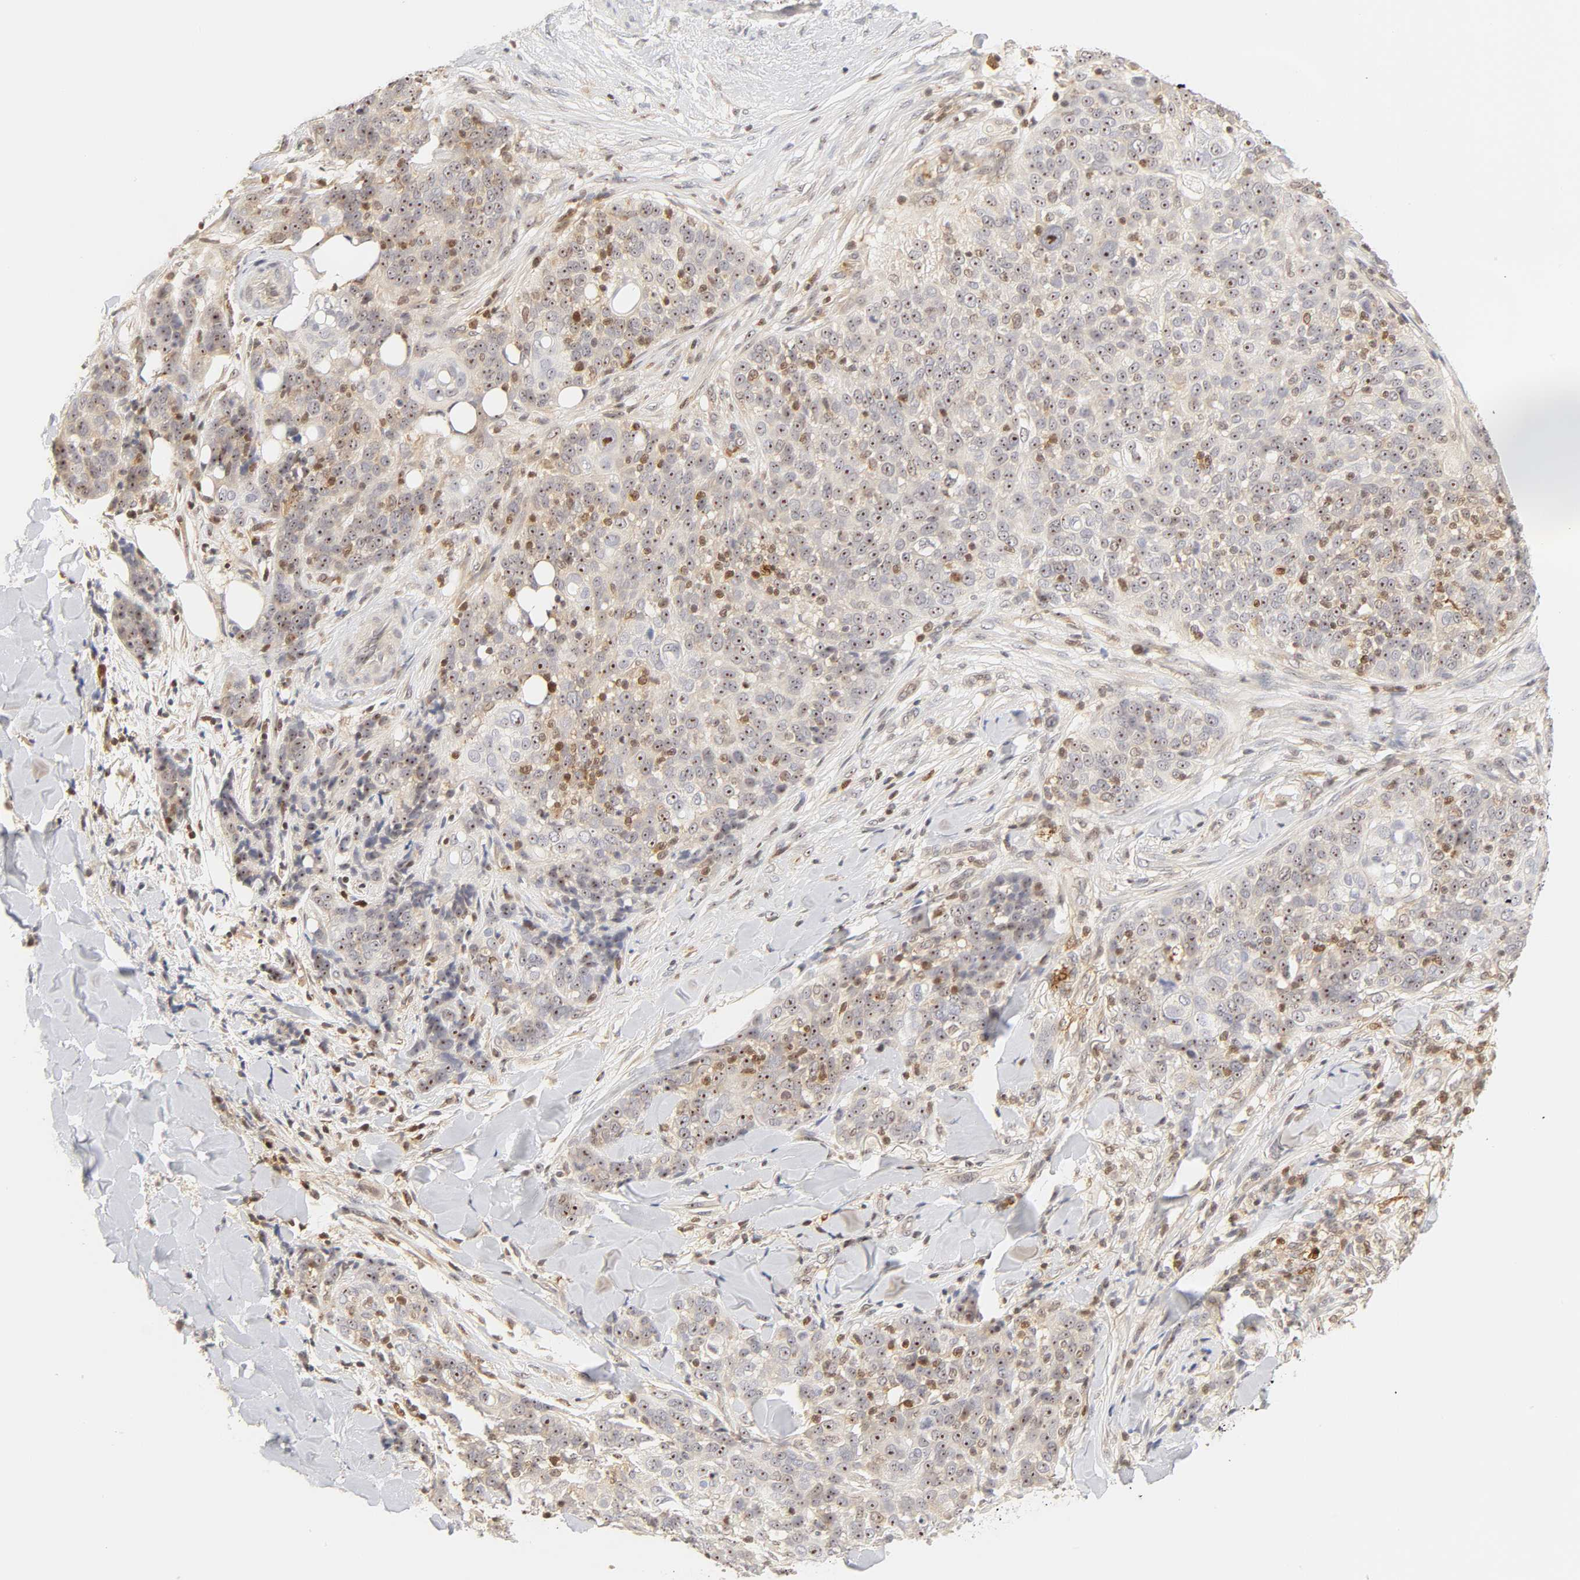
{"staining": {"intensity": "weak", "quantity": "25%-75%", "location": "cytoplasmic/membranous,nuclear"}, "tissue": "skin cancer", "cell_type": "Tumor cells", "image_type": "cancer", "snomed": [{"axis": "morphology", "description": "Normal tissue, NOS"}, {"axis": "morphology", "description": "Squamous cell carcinoma, NOS"}, {"axis": "topography", "description": "Skin"}], "caption": "Skin cancer stained with a brown dye exhibits weak cytoplasmic/membranous and nuclear positive positivity in about 25%-75% of tumor cells.", "gene": "KIF2A", "patient": {"sex": "female", "age": 83}}